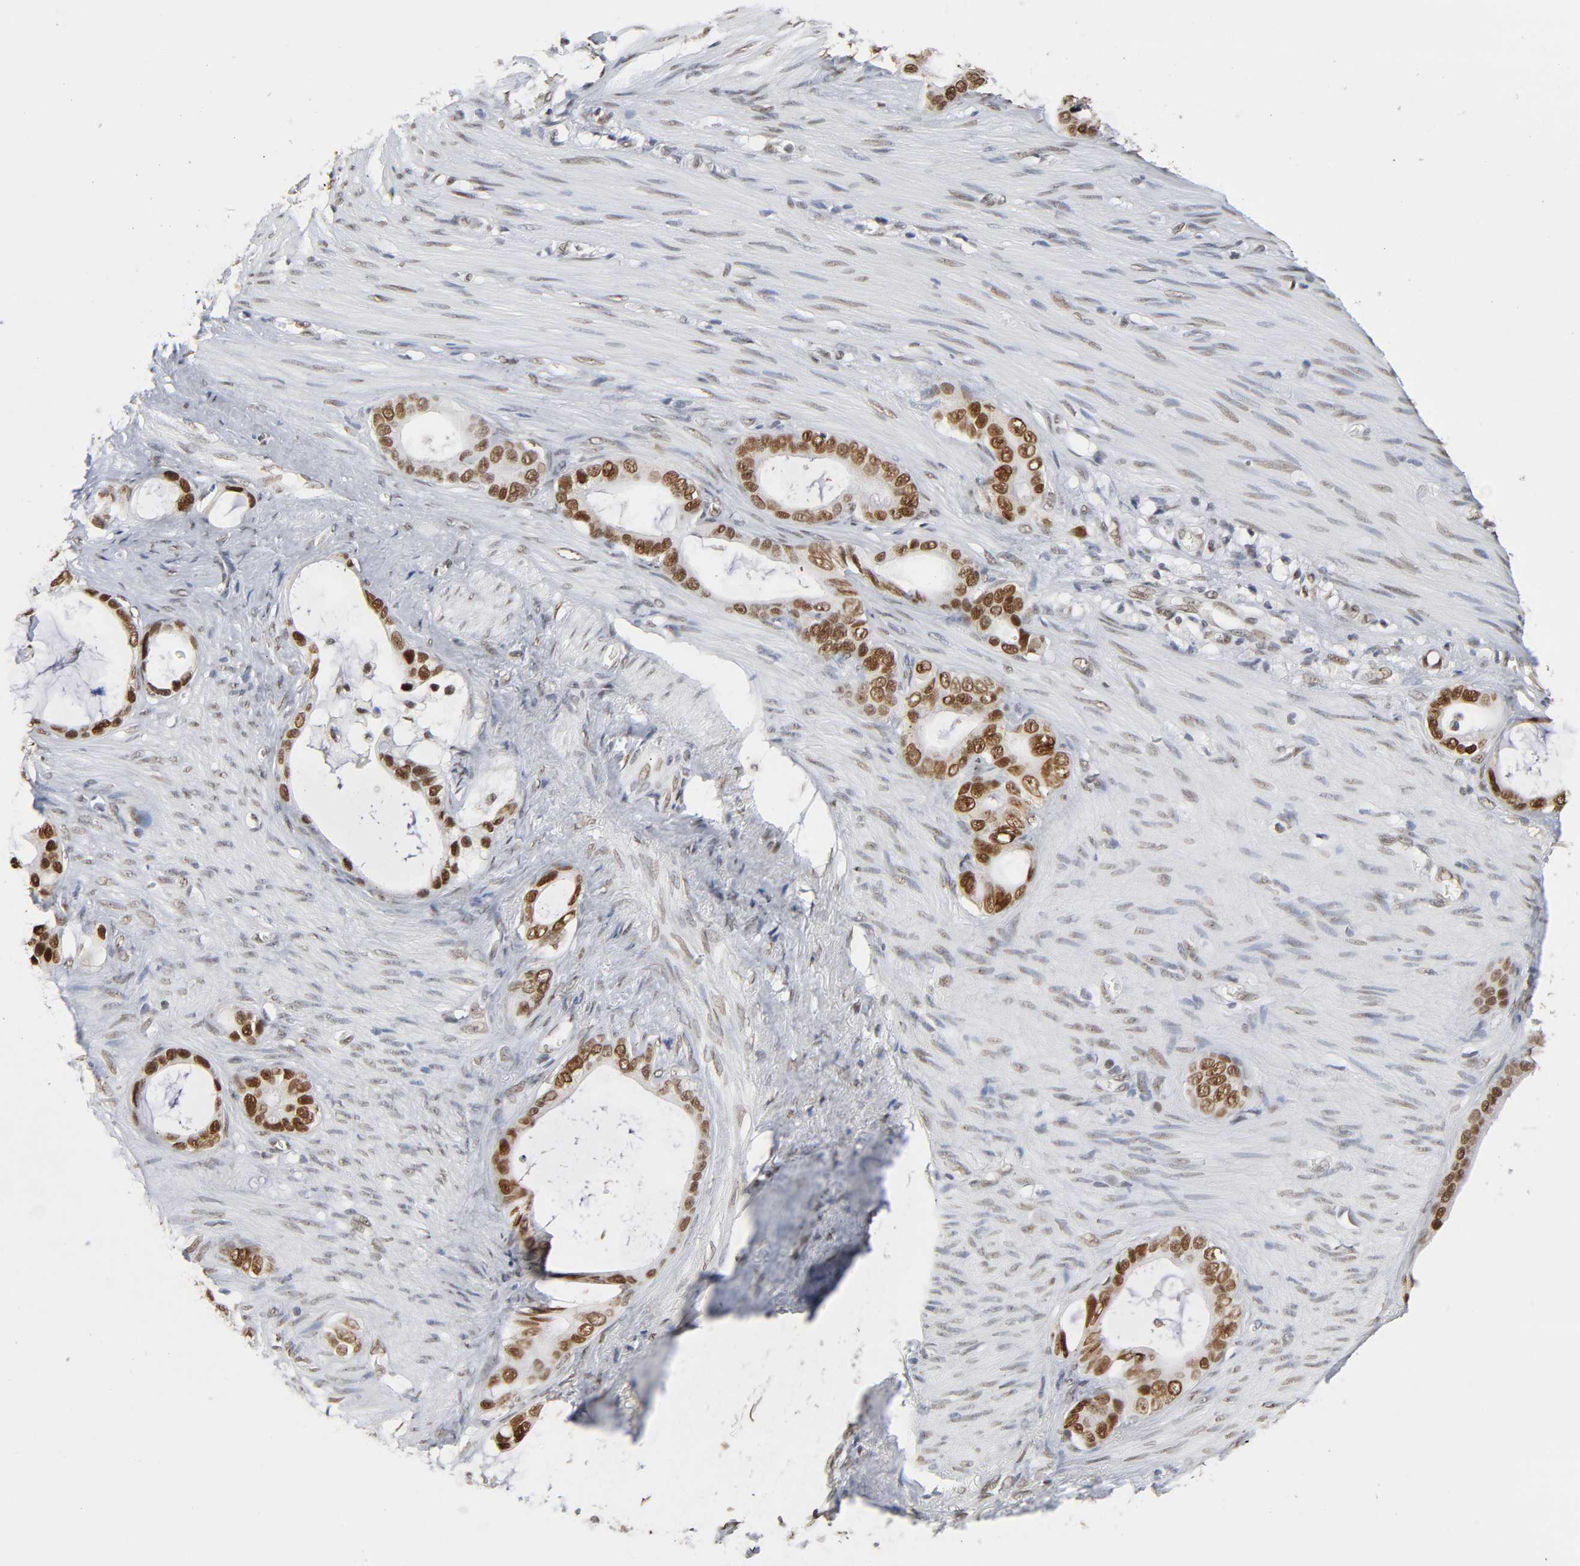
{"staining": {"intensity": "strong", "quantity": ">75%", "location": "nuclear"}, "tissue": "stomach cancer", "cell_type": "Tumor cells", "image_type": "cancer", "snomed": [{"axis": "morphology", "description": "Adenocarcinoma, NOS"}, {"axis": "topography", "description": "Stomach"}], "caption": "Immunohistochemistry of human stomach cancer (adenocarcinoma) displays high levels of strong nuclear positivity in approximately >75% of tumor cells.", "gene": "SUMO1", "patient": {"sex": "female", "age": 75}}